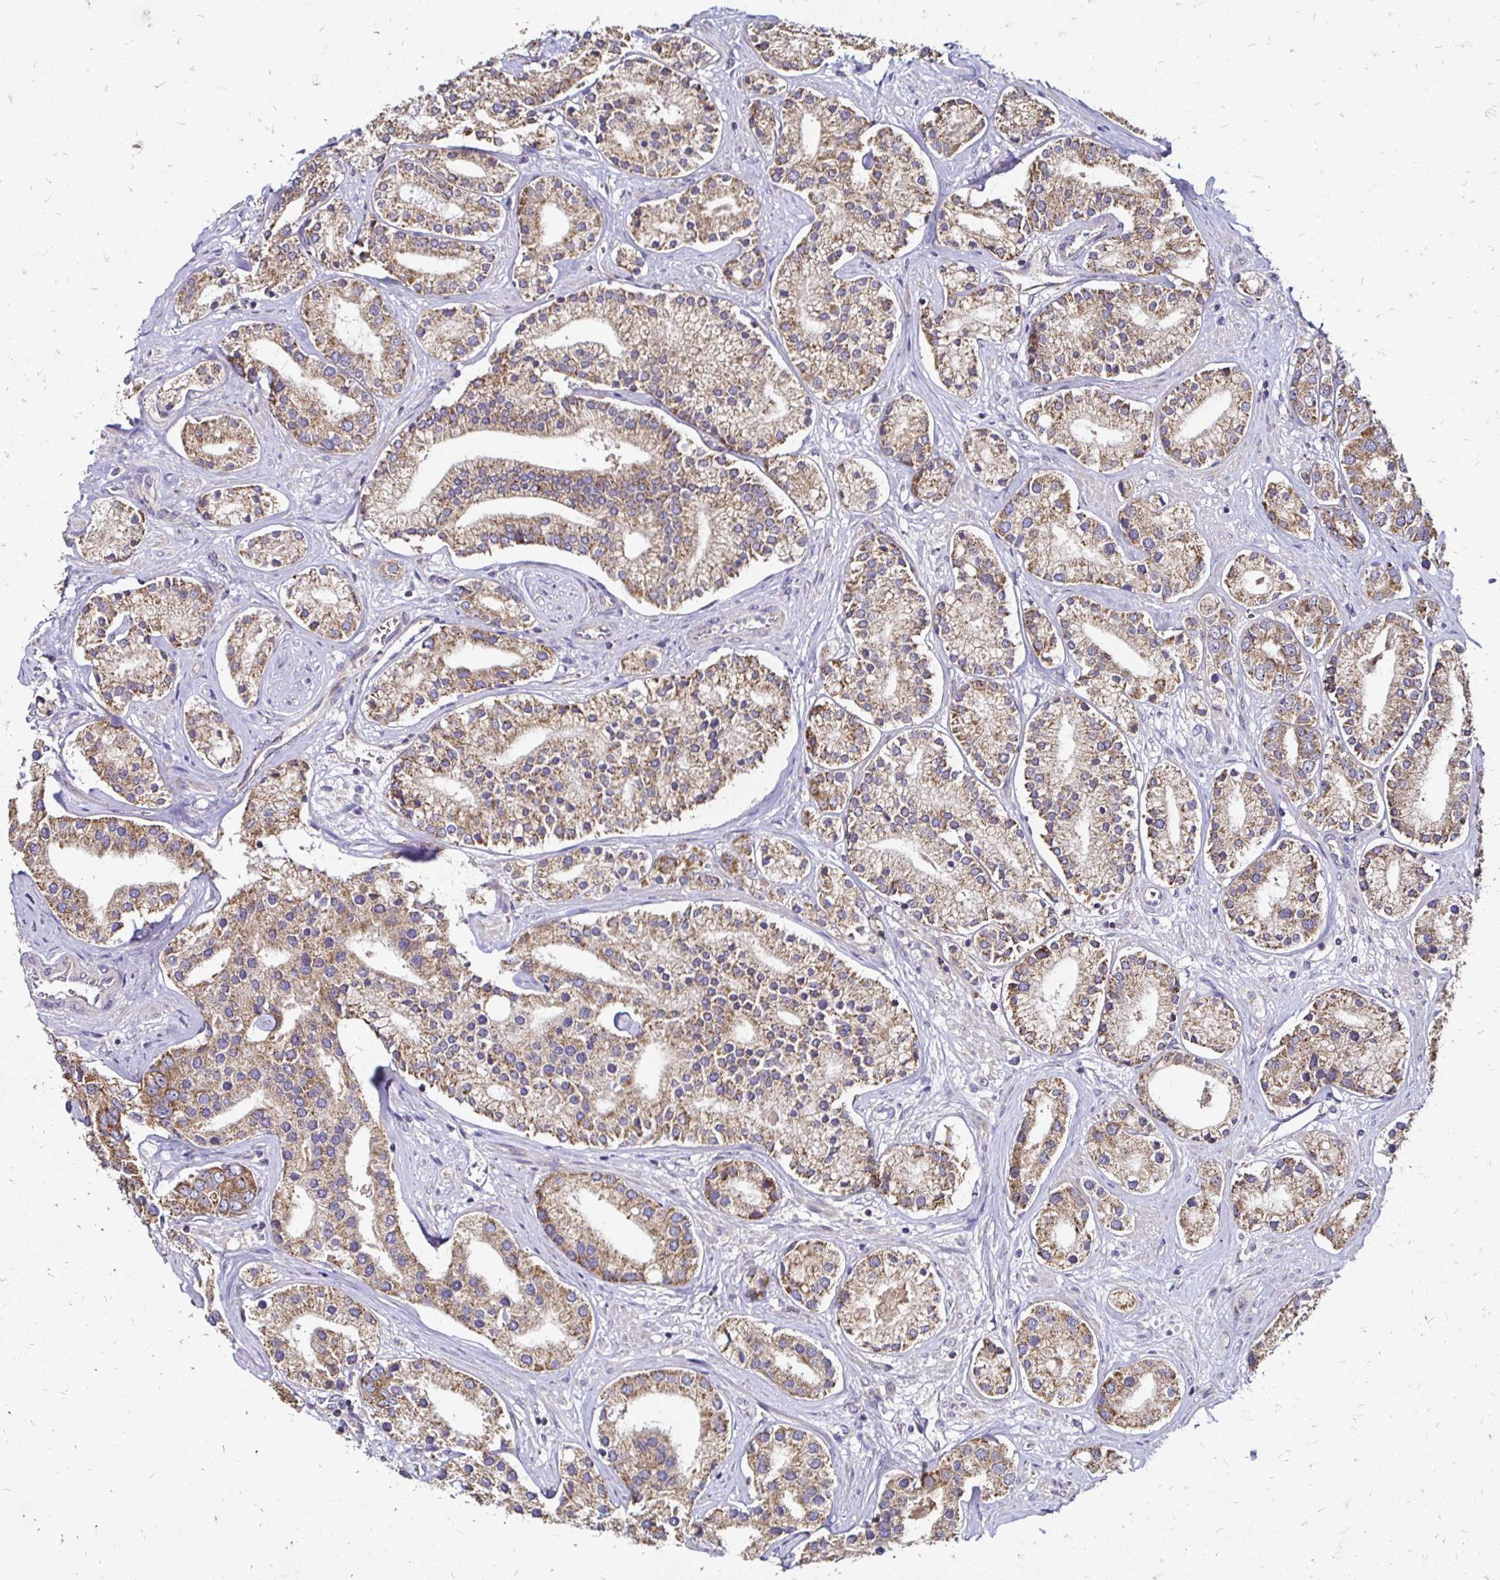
{"staining": {"intensity": "moderate", "quantity": ">75%", "location": "cytoplasmic/membranous"}, "tissue": "prostate cancer", "cell_type": "Tumor cells", "image_type": "cancer", "snomed": [{"axis": "morphology", "description": "Adenocarcinoma, High grade"}, {"axis": "topography", "description": "Prostate"}], "caption": "This is a micrograph of immunohistochemistry staining of prostate adenocarcinoma (high-grade), which shows moderate positivity in the cytoplasmic/membranous of tumor cells.", "gene": "ZW10", "patient": {"sex": "male", "age": 58}}